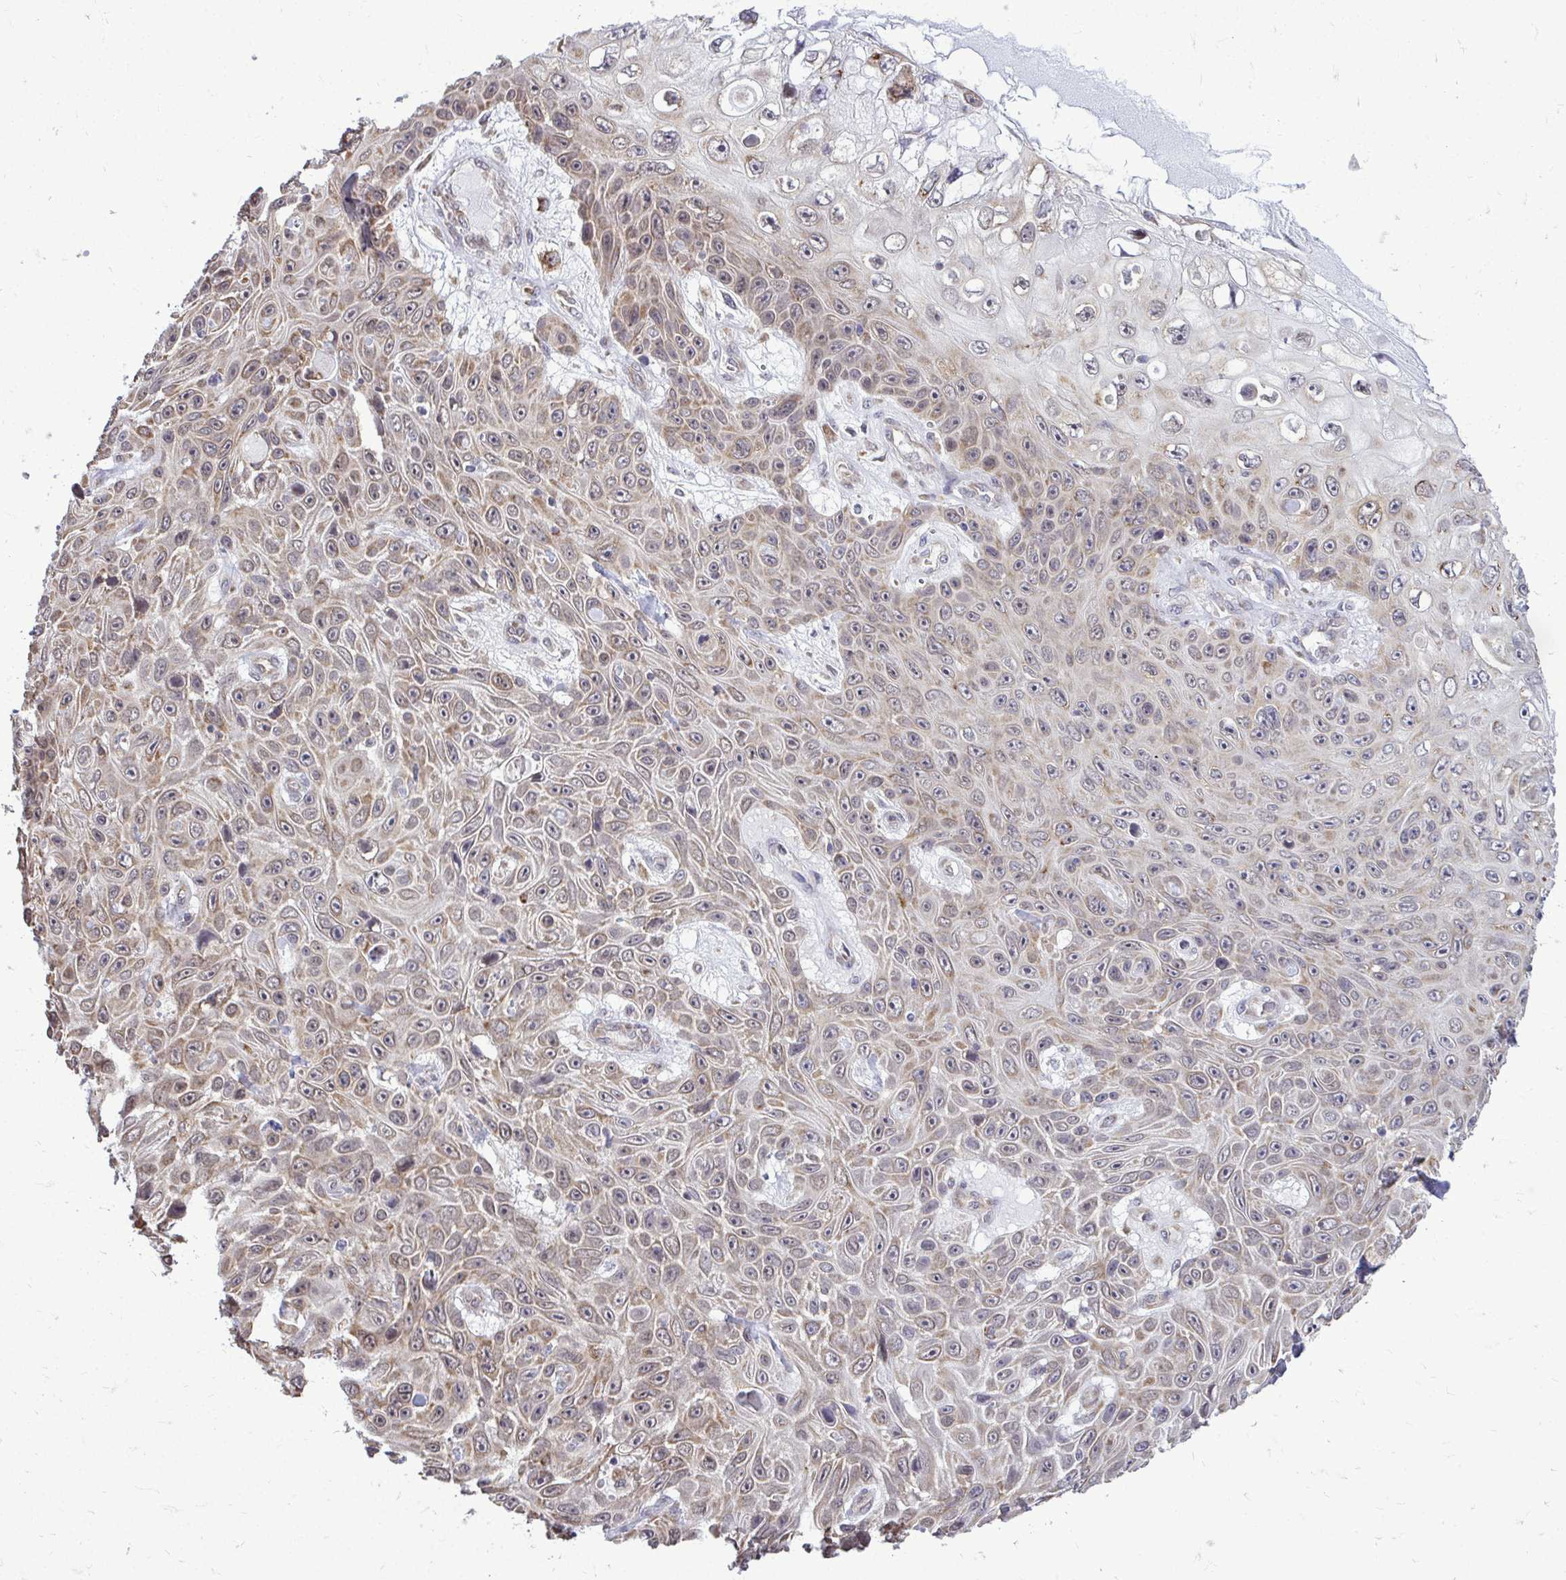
{"staining": {"intensity": "weak", "quantity": "25%-75%", "location": "cytoplasmic/membranous"}, "tissue": "skin cancer", "cell_type": "Tumor cells", "image_type": "cancer", "snomed": [{"axis": "morphology", "description": "Squamous cell carcinoma, NOS"}, {"axis": "topography", "description": "Skin"}], "caption": "Protein staining of skin squamous cell carcinoma tissue demonstrates weak cytoplasmic/membranous expression in approximately 25%-75% of tumor cells.", "gene": "FMR1", "patient": {"sex": "male", "age": 82}}